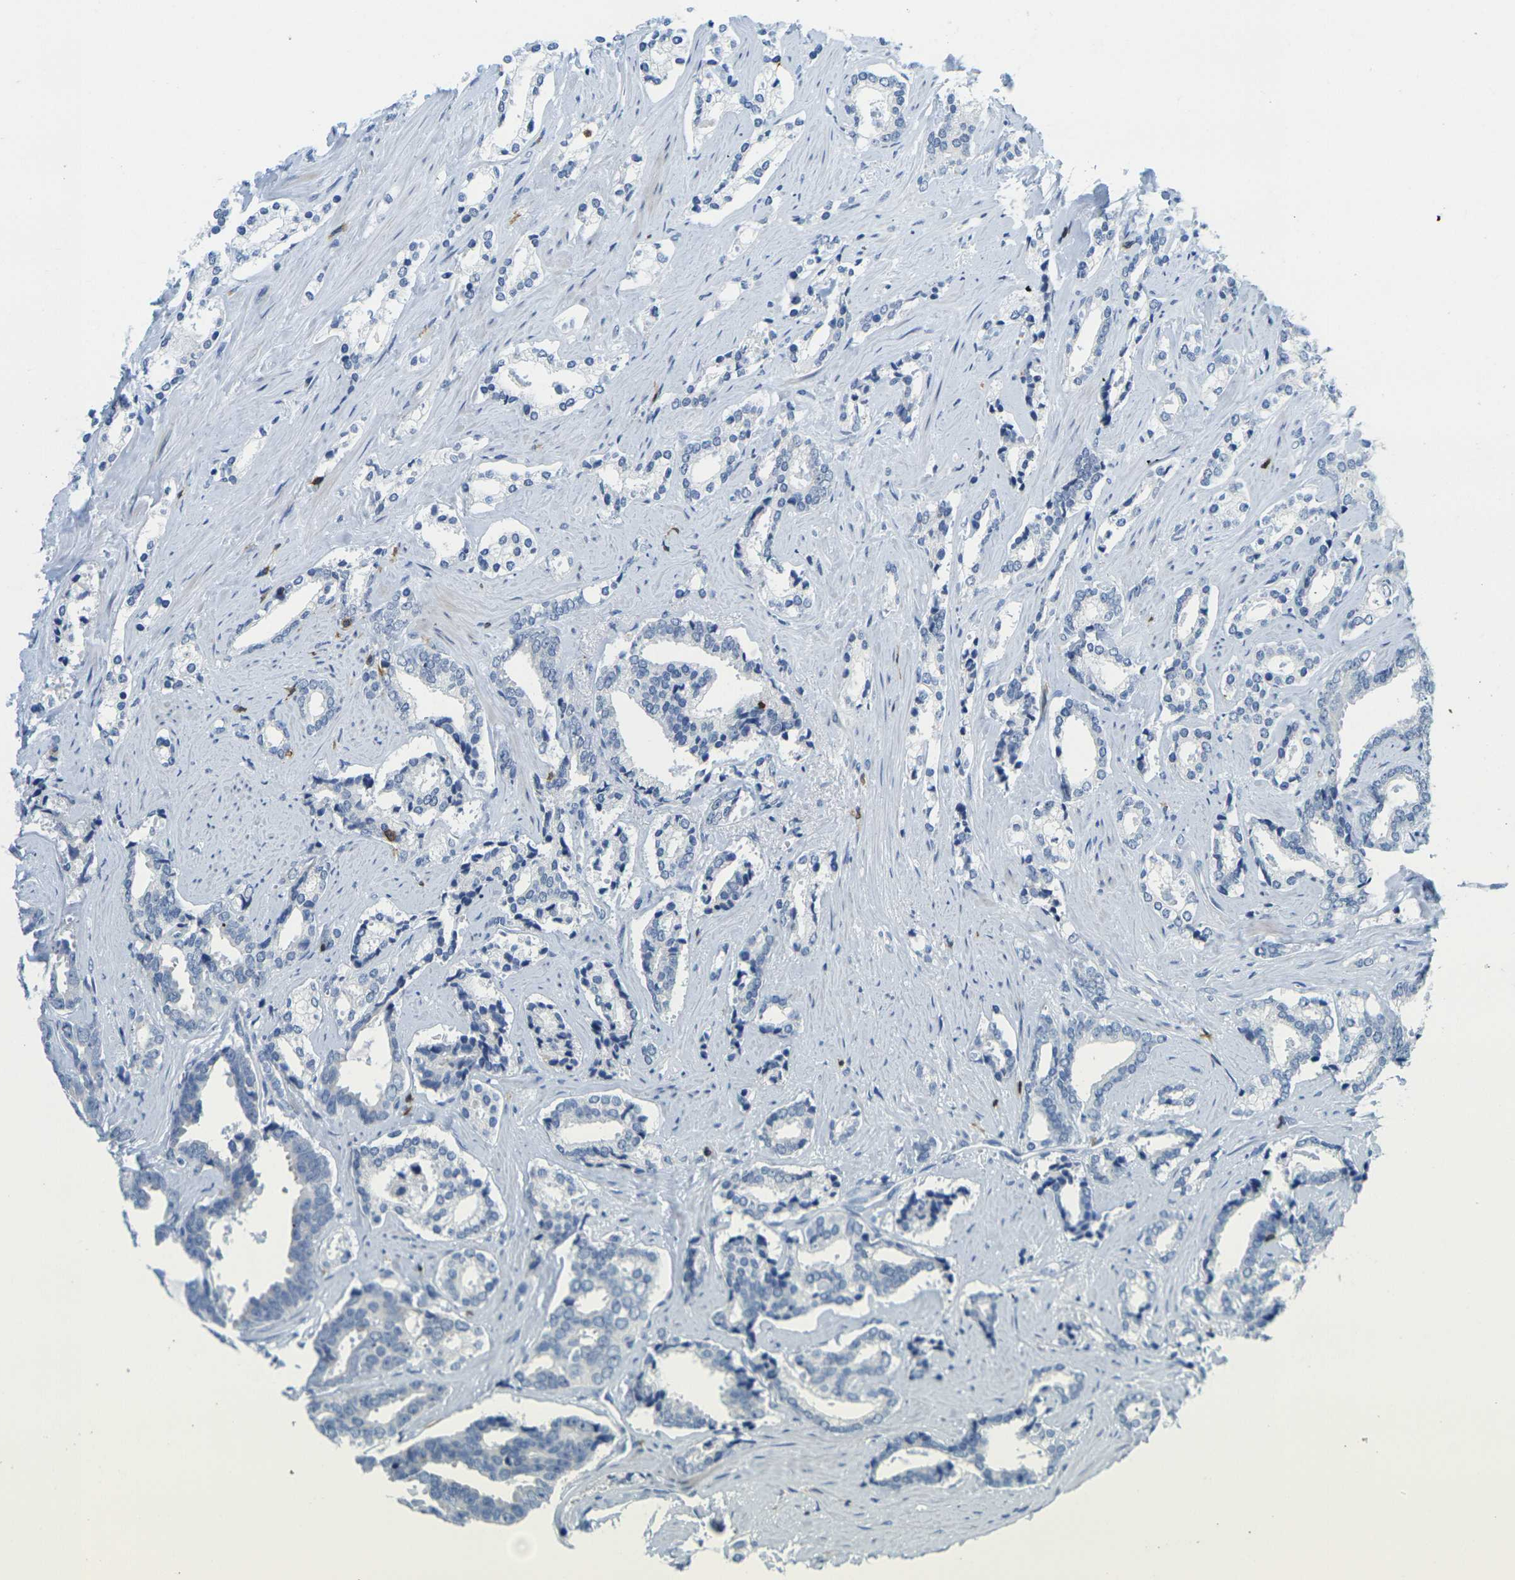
{"staining": {"intensity": "negative", "quantity": "none", "location": "none"}, "tissue": "prostate cancer", "cell_type": "Tumor cells", "image_type": "cancer", "snomed": [{"axis": "morphology", "description": "Adenocarcinoma, High grade"}, {"axis": "topography", "description": "Prostate"}], "caption": "An immunohistochemistry micrograph of high-grade adenocarcinoma (prostate) is shown. There is no staining in tumor cells of high-grade adenocarcinoma (prostate).", "gene": "CD3D", "patient": {"sex": "male", "age": 67}}